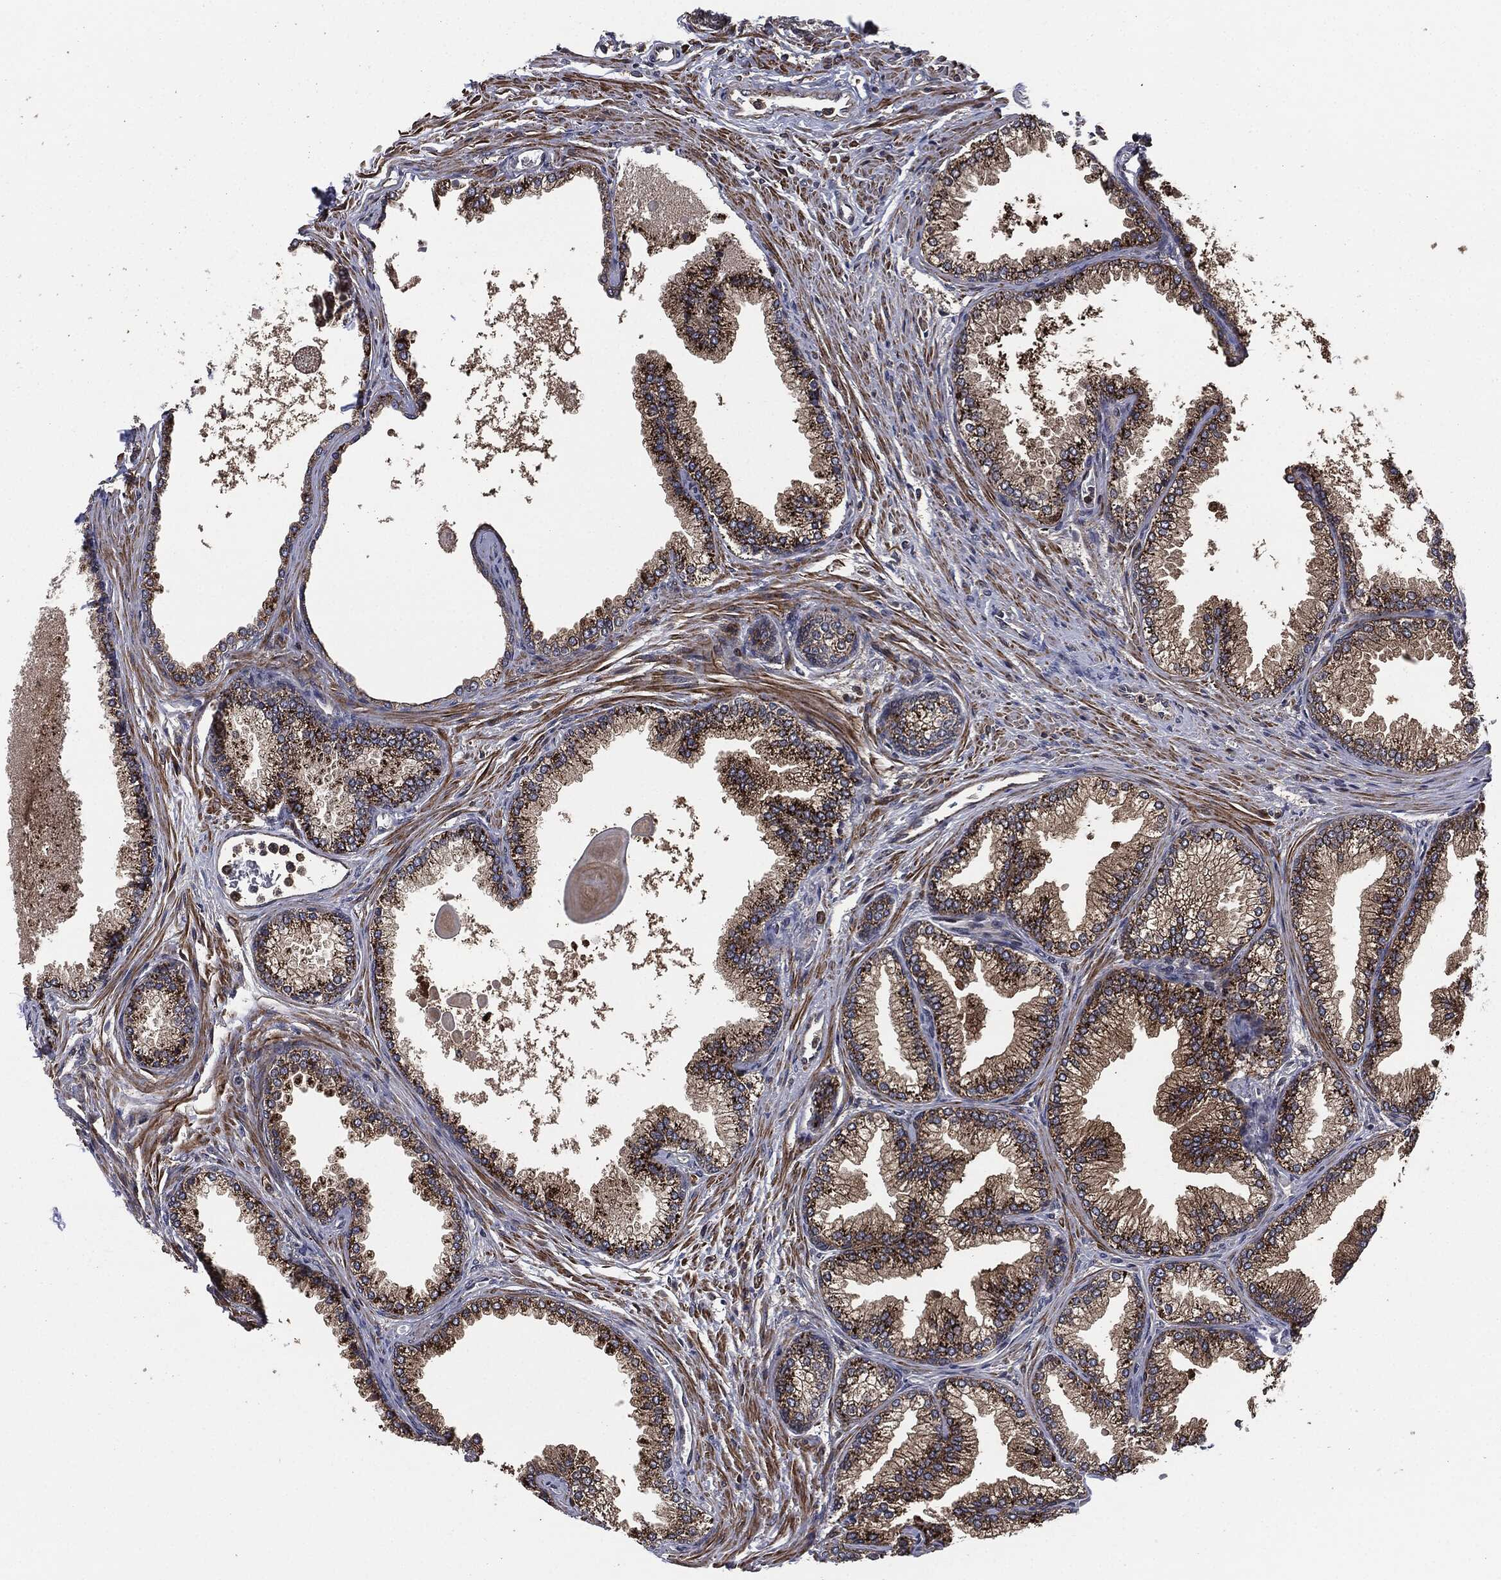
{"staining": {"intensity": "strong", "quantity": "25%-75%", "location": "cytoplasmic/membranous"}, "tissue": "prostate", "cell_type": "Glandular cells", "image_type": "normal", "snomed": [{"axis": "morphology", "description": "Normal tissue, NOS"}, {"axis": "topography", "description": "Prostate"}], "caption": "A brown stain highlights strong cytoplasmic/membranous expression of a protein in glandular cells of unremarkable human prostate.", "gene": "UBR1", "patient": {"sex": "male", "age": 72}}